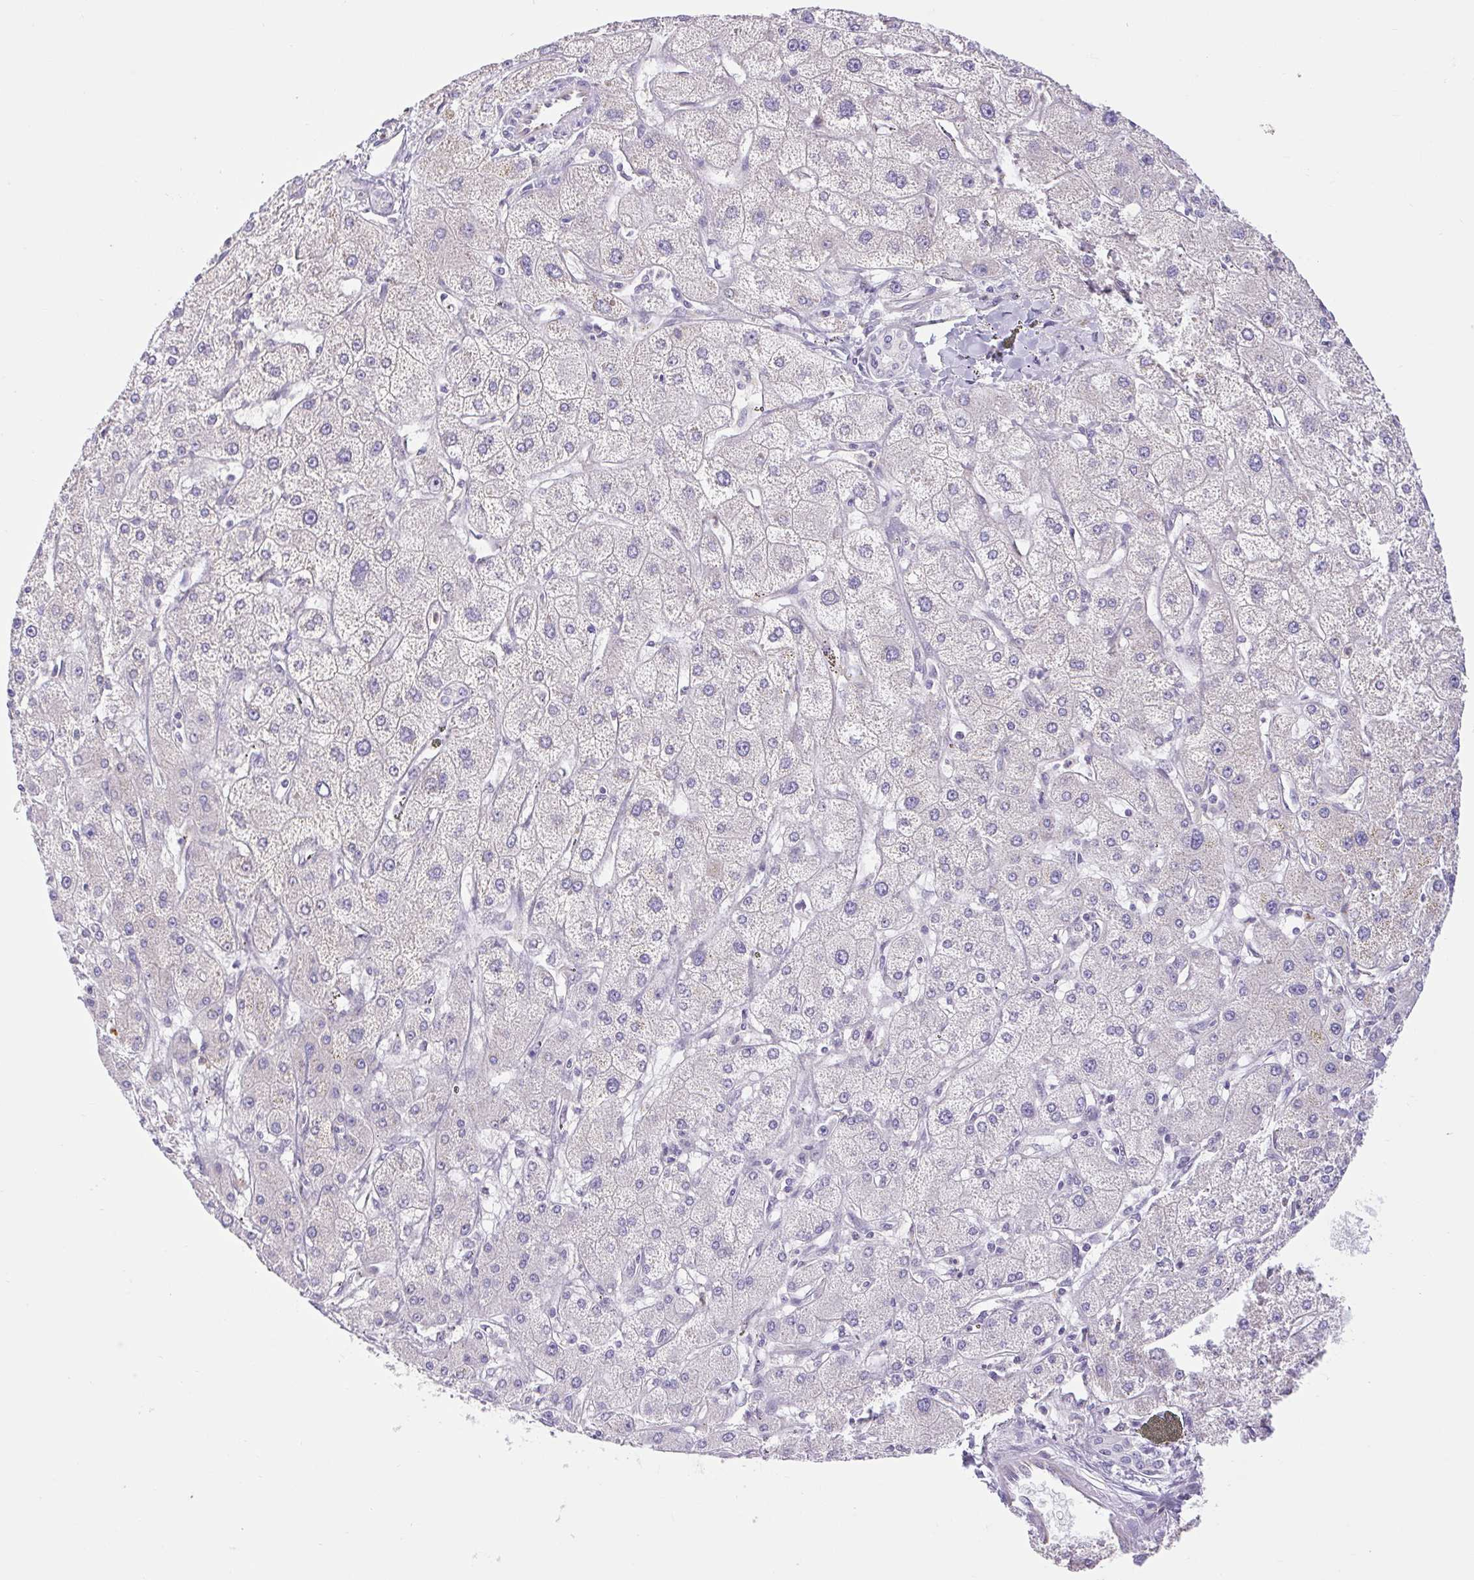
{"staining": {"intensity": "negative", "quantity": "none", "location": "none"}, "tissue": "liver cancer", "cell_type": "Tumor cells", "image_type": "cancer", "snomed": [{"axis": "morphology", "description": "Cholangiocarcinoma"}, {"axis": "topography", "description": "Liver"}], "caption": "This is an immunohistochemistry image of liver cholangiocarcinoma. There is no staining in tumor cells.", "gene": "FAM177B", "patient": {"sex": "female", "age": 60}}